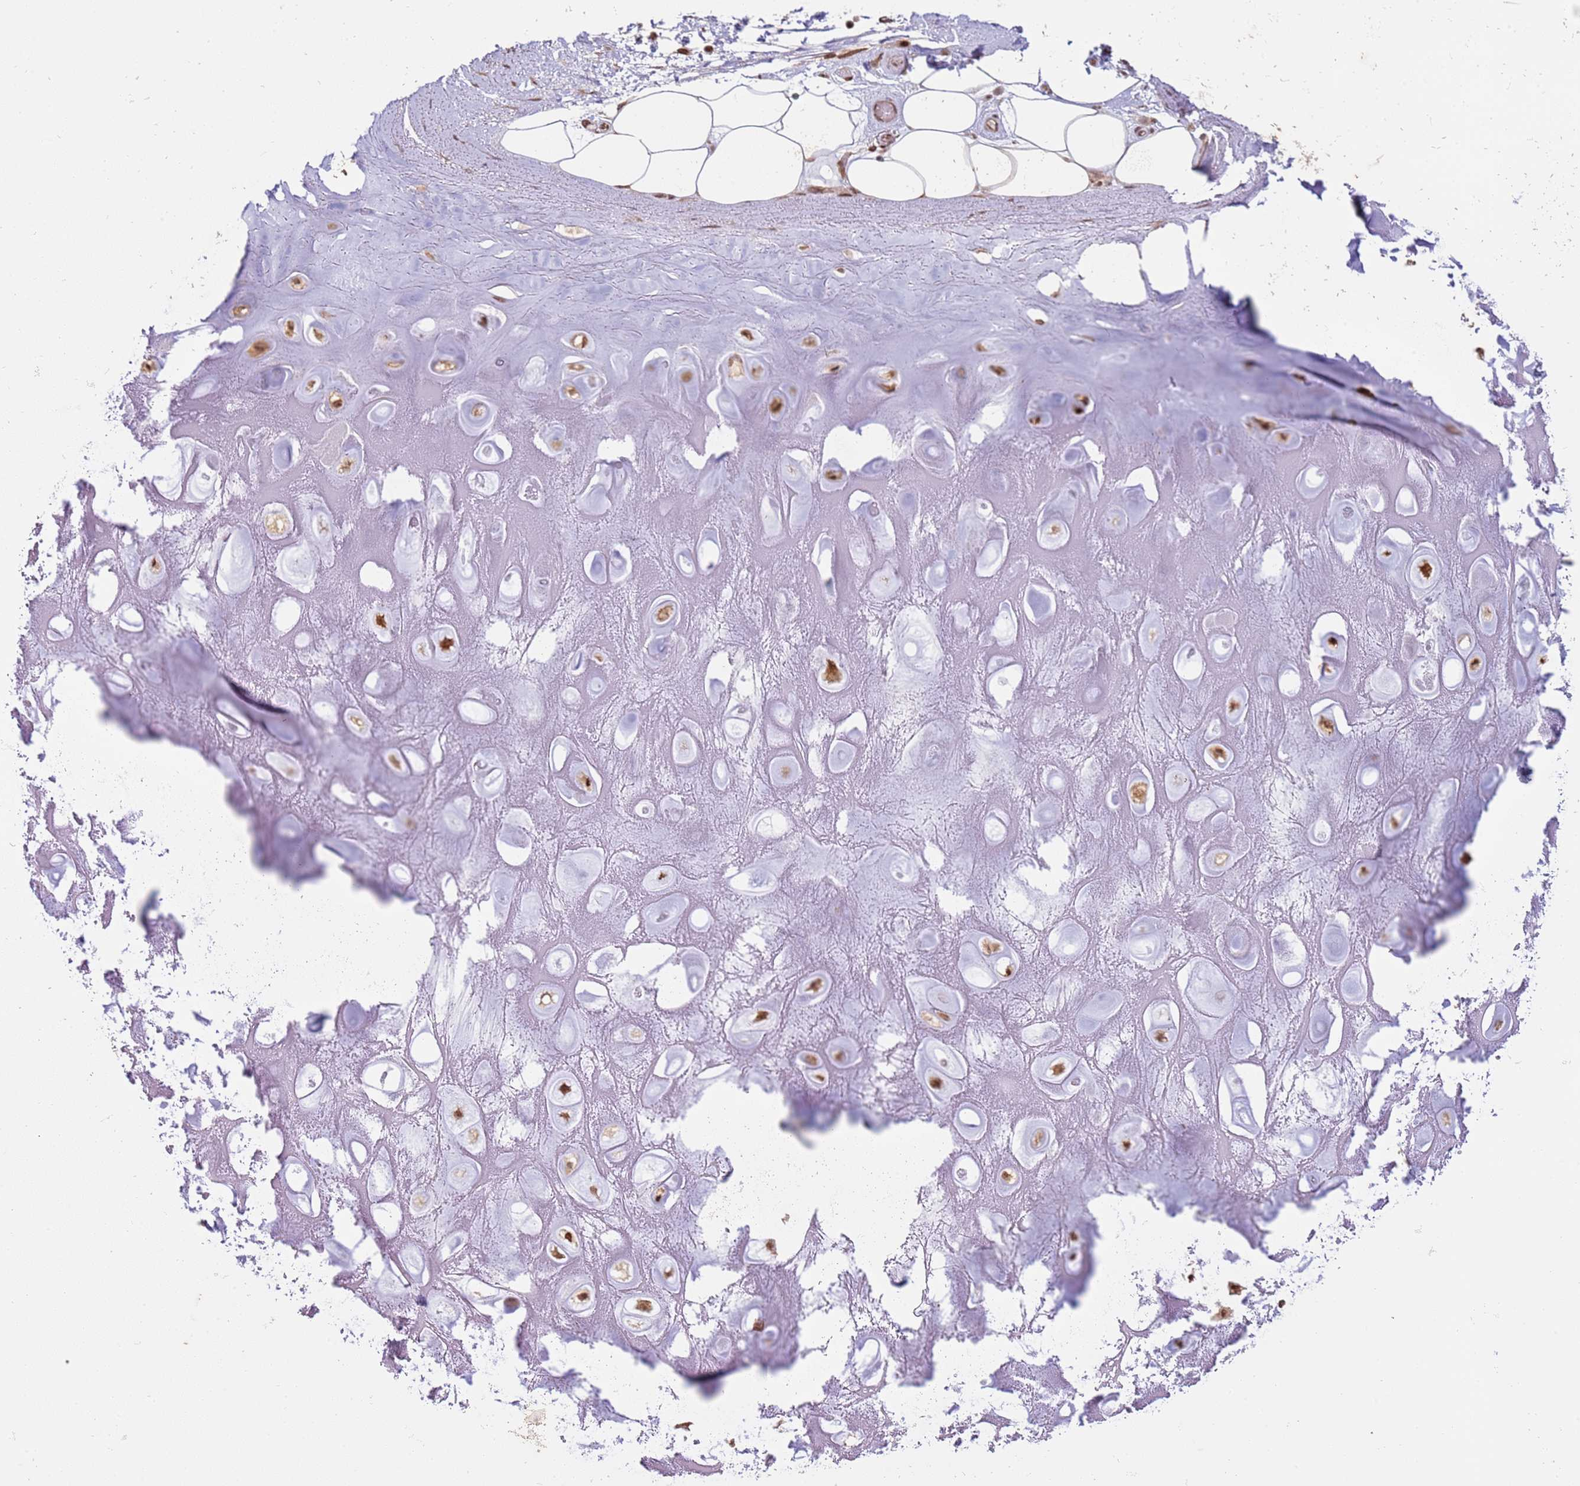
{"staining": {"intensity": "moderate", "quantity": ">75%", "location": "cytoplasmic/membranous,nuclear"}, "tissue": "adipose tissue", "cell_type": "Adipocytes", "image_type": "normal", "snomed": [{"axis": "morphology", "description": "Normal tissue, NOS"}, {"axis": "topography", "description": "Cartilage tissue"}], "caption": "Adipose tissue stained for a protein (brown) shows moderate cytoplasmic/membranous,nuclear positive expression in about >75% of adipocytes.", "gene": "SCAF1", "patient": {"sex": "male", "age": 81}}